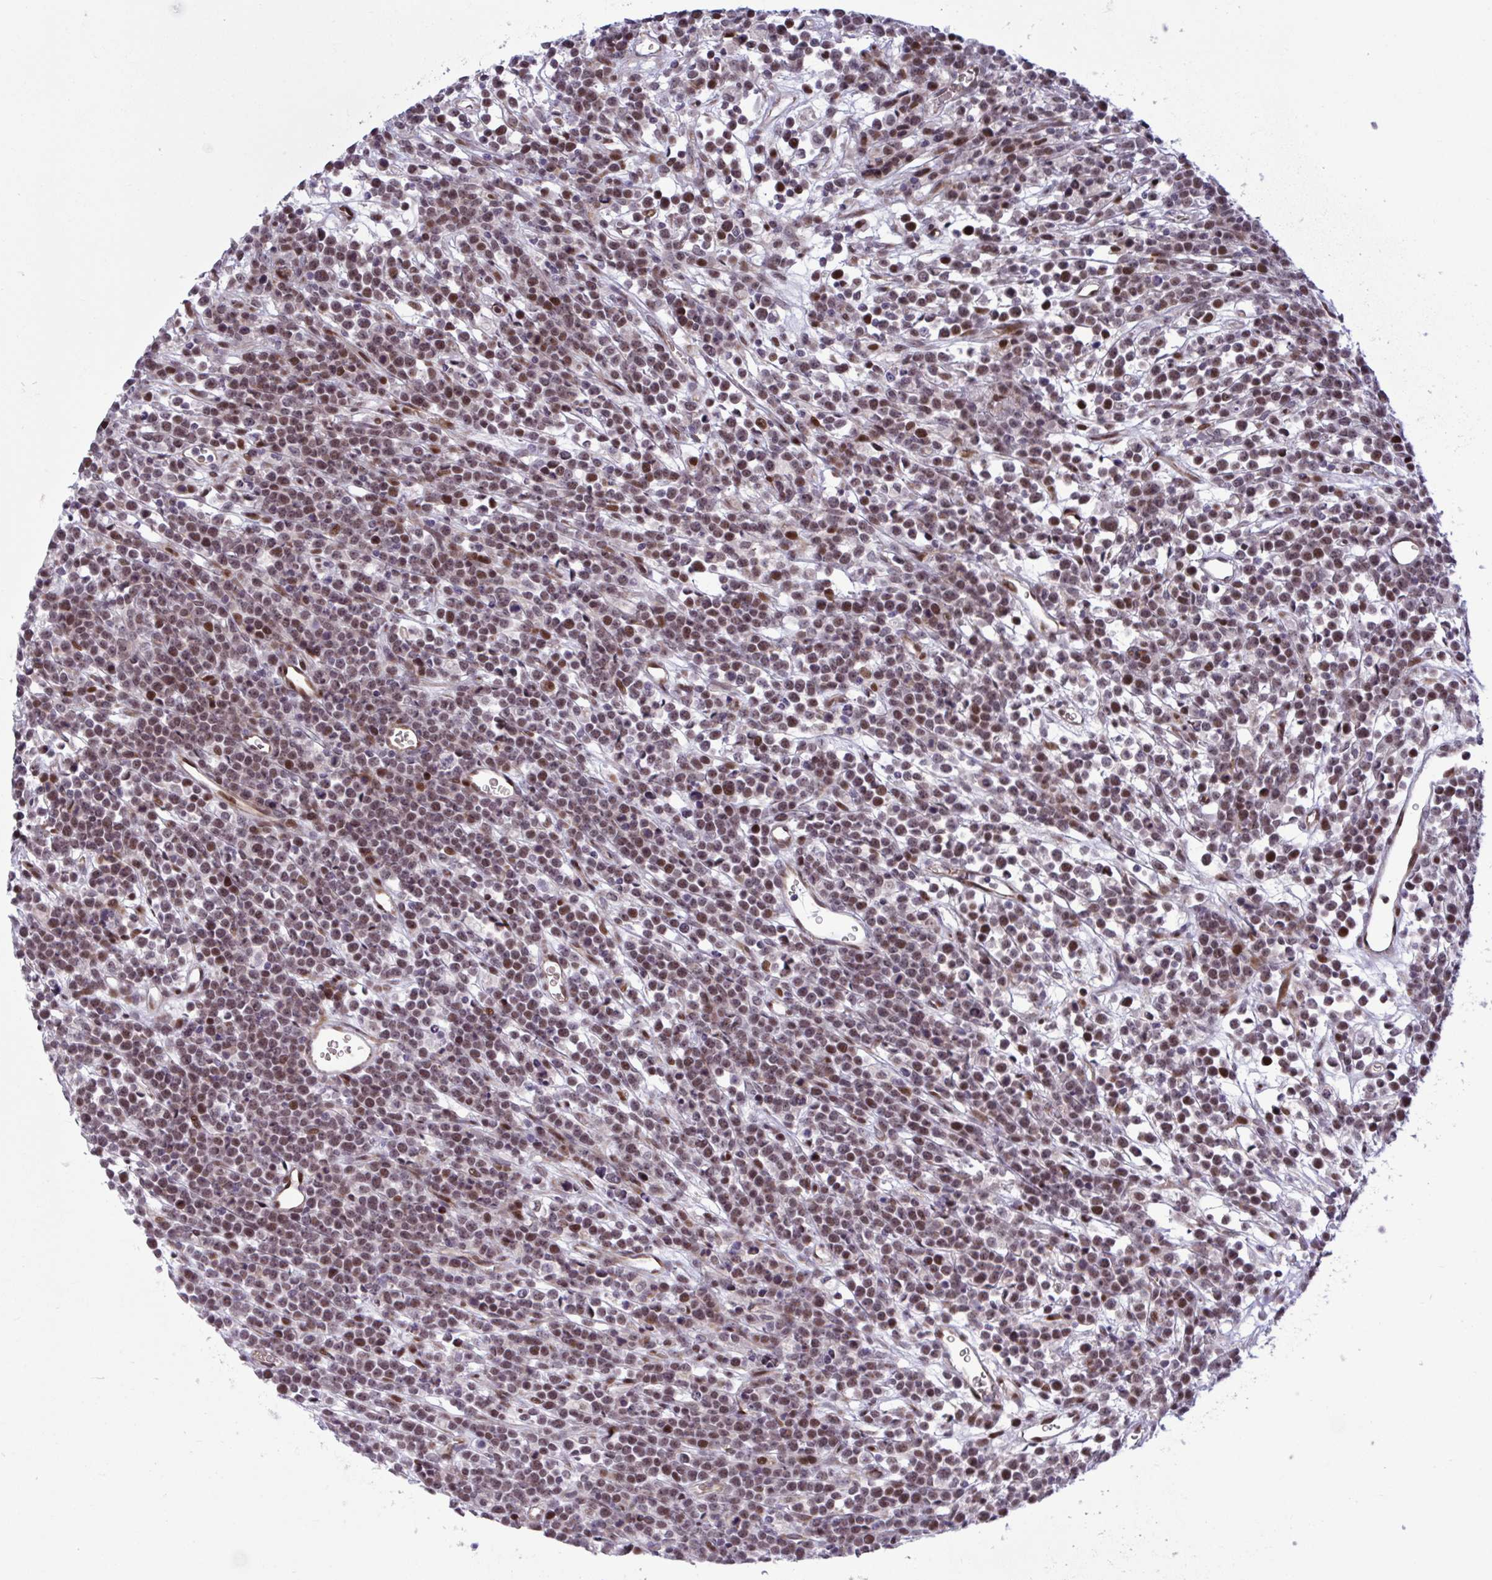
{"staining": {"intensity": "strong", "quantity": ">75%", "location": "nuclear"}, "tissue": "lymphoma", "cell_type": "Tumor cells", "image_type": "cancer", "snomed": [{"axis": "morphology", "description": "Malignant lymphoma, non-Hodgkin's type, High grade"}, {"axis": "topography", "description": "Ovary"}], "caption": "Immunohistochemical staining of human malignant lymphoma, non-Hodgkin's type (high-grade) demonstrates high levels of strong nuclear expression in about >75% of tumor cells. The protein of interest is stained brown, and the nuclei are stained in blue (DAB IHC with brightfield microscopy, high magnification).", "gene": "RBL1", "patient": {"sex": "female", "age": 56}}